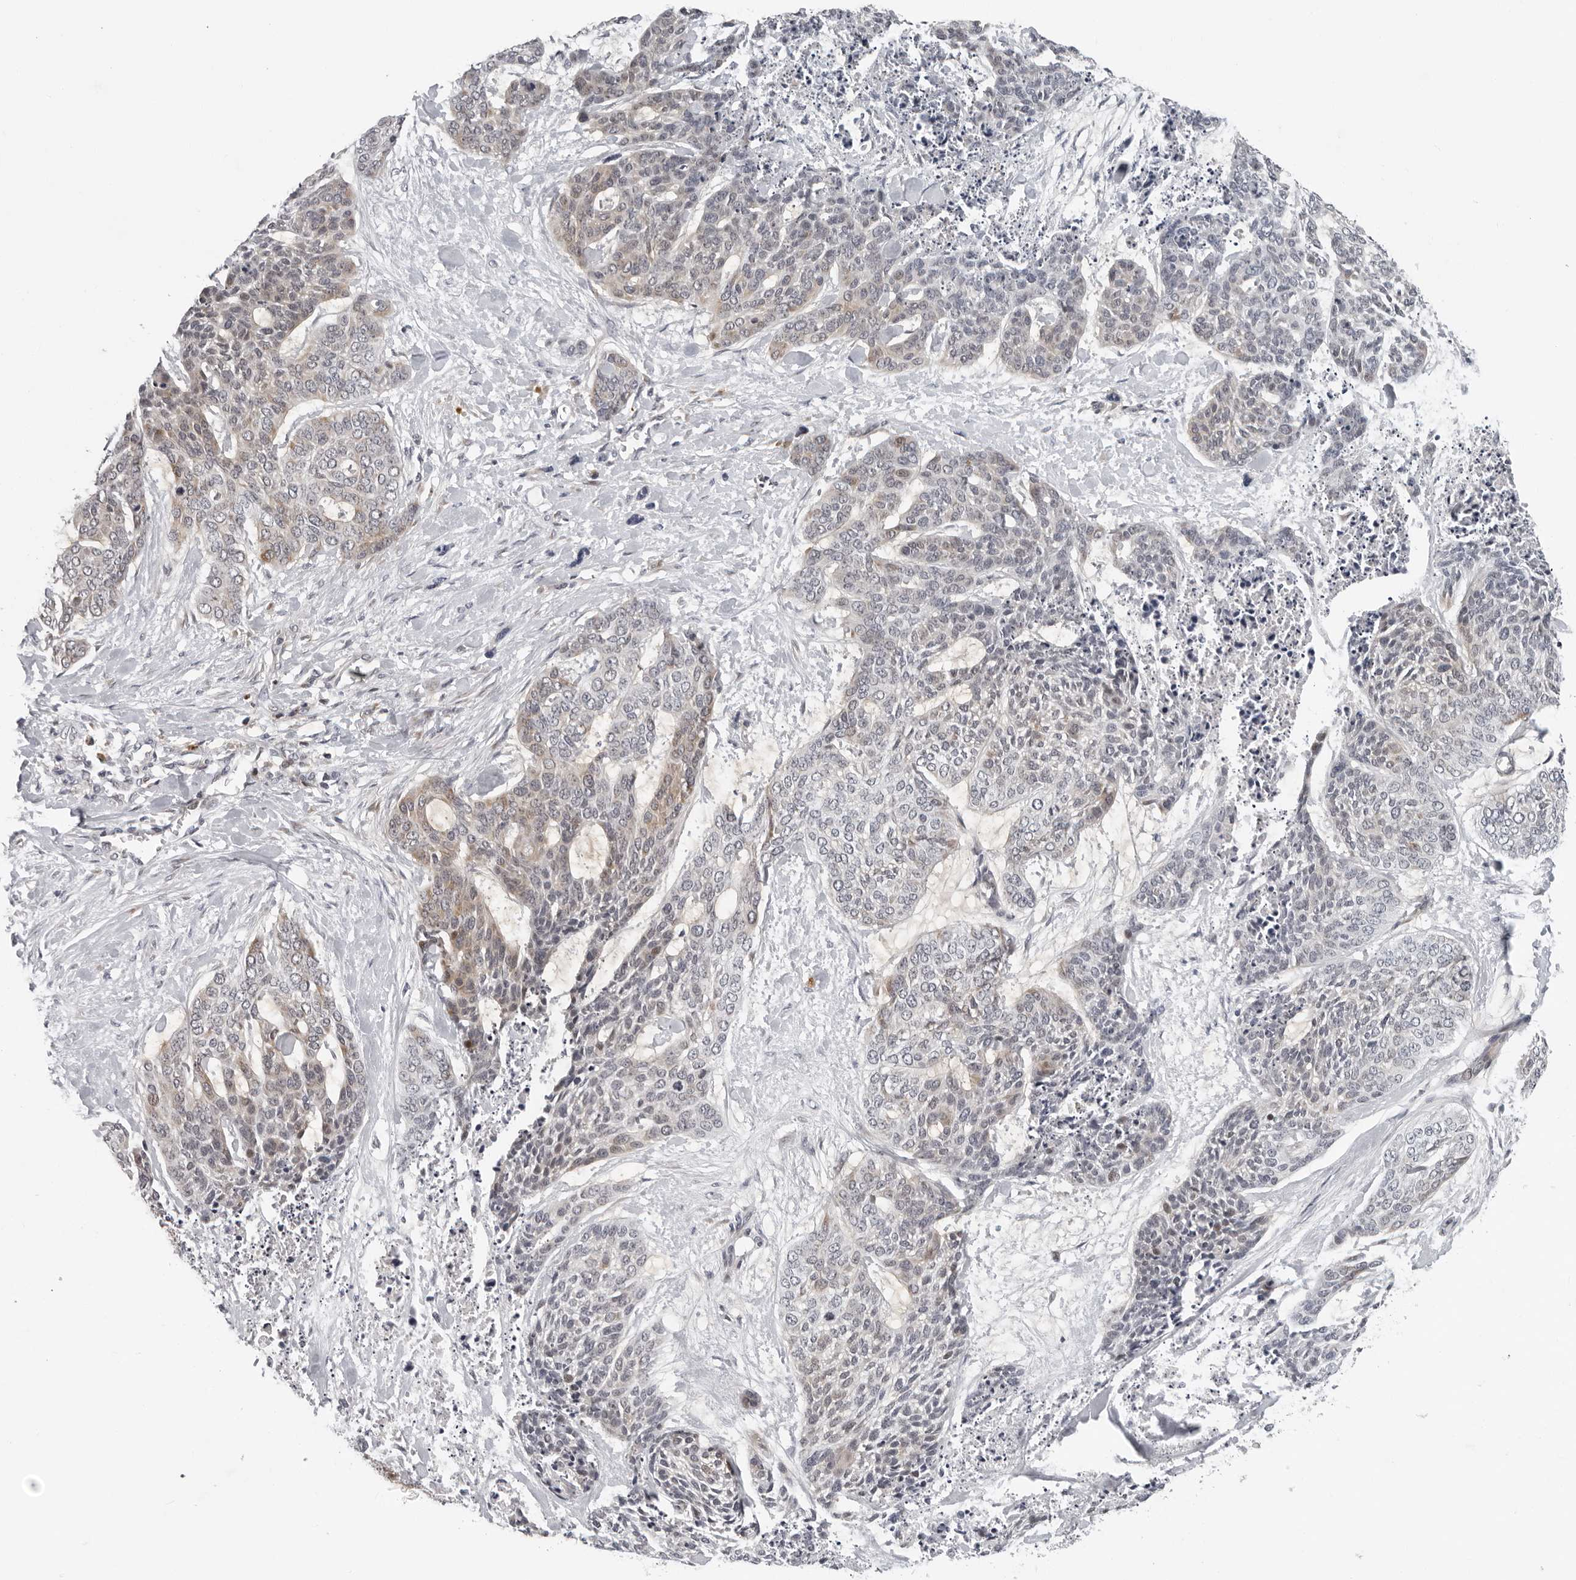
{"staining": {"intensity": "weak", "quantity": "25%-75%", "location": "cytoplasmic/membranous"}, "tissue": "skin cancer", "cell_type": "Tumor cells", "image_type": "cancer", "snomed": [{"axis": "morphology", "description": "Basal cell carcinoma"}, {"axis": "topography", "description": "Skin"}], "caption": "Skin cancer stained with a protein marker displays weak staining in tumor cells.", "gene": "PIP4K2C", "patient": {"sex": "female", "age": 64}}